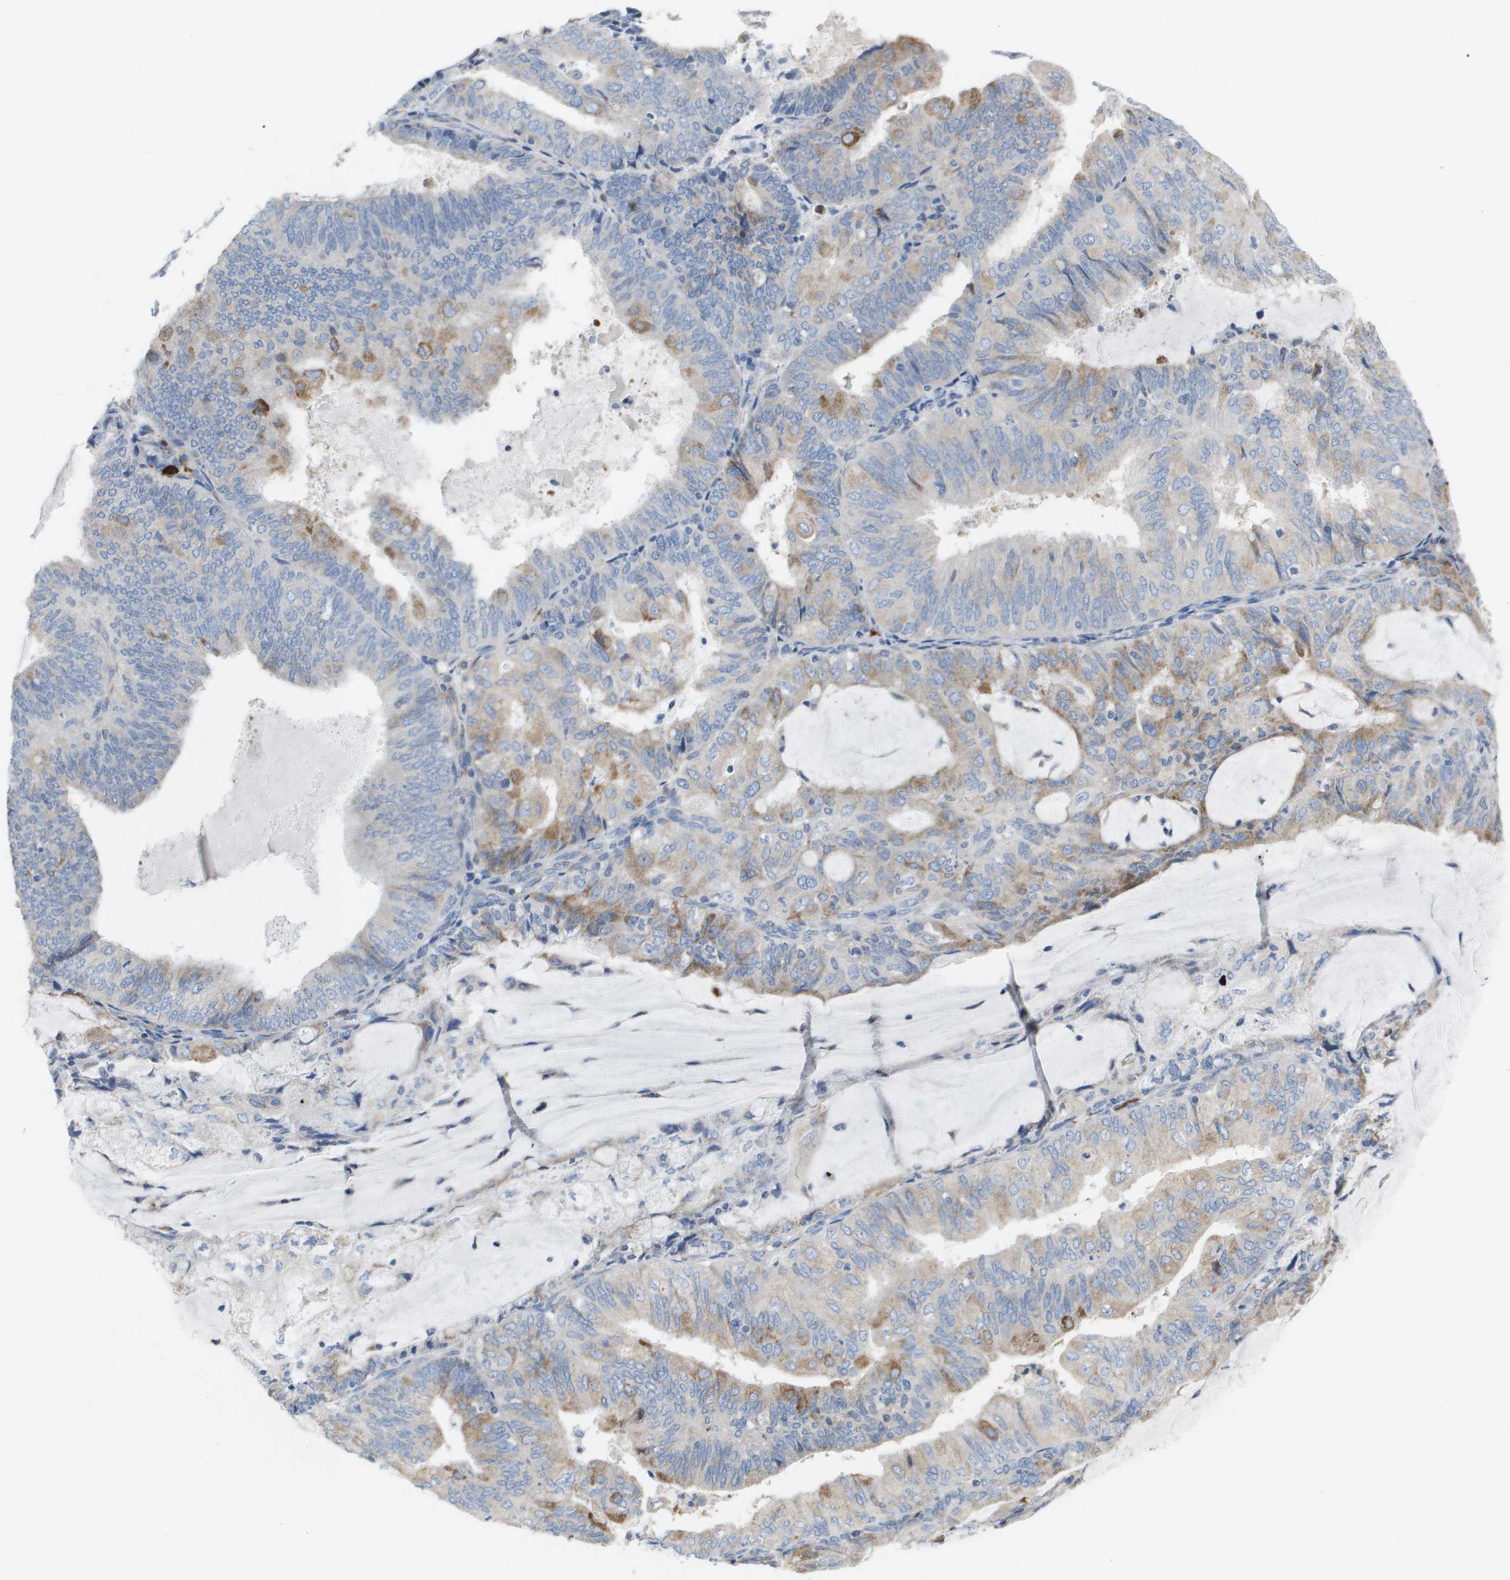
{"staining": {"intensity": "moderate", "quantity": "<25%", "location": "cytoplasmic/membranous"}, "tissue": "endometrial cancer", "cell_type": "Tumor cells", "image_type": "cancer", "snomed": [{"axis": "morphology", "description": "Adenocarcinoma, NOS"}, {"axis": "topography", "description": "Endometrium"}], "caption": "High-power microscopy captured an immunohistochemistry (IHC) image of endometrial cancer (adenocarcinoma), revealing moderate cytoplasmic/membranous expression in approximately <25% of tumor cells. The protein of interest is shown in brown color, while the nuclei are stained blue.", "gene": "CD3G", "patient": {"sex": "female", "age": 81}}